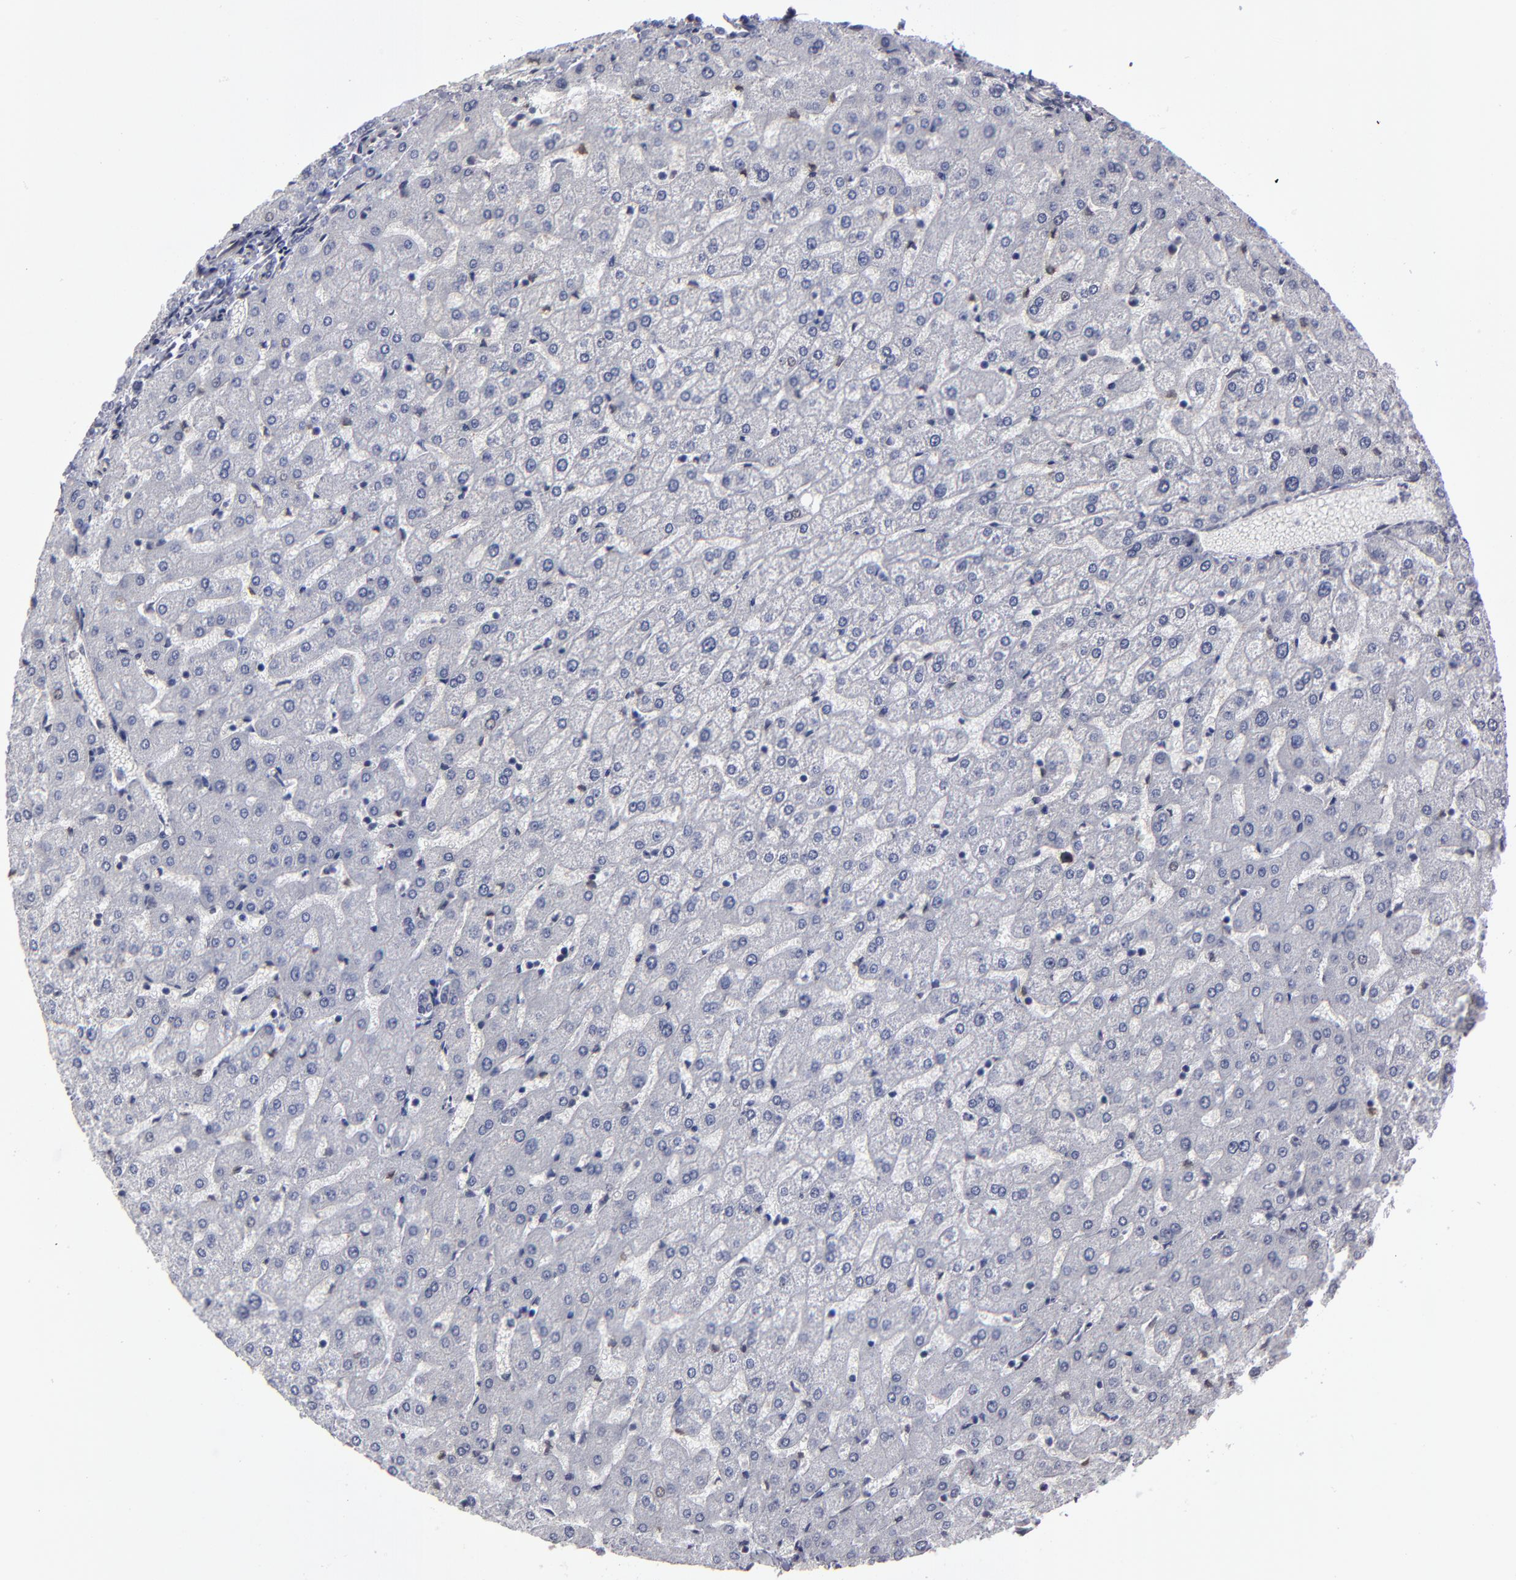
{"staining": {"intensity": "negative", "quantity": "none", "location": "none"}, "tissue": "liver", "cell_type": "Cholangiocytes", "image_type": "normal", "snomed": [{"axis": "morphology", "description": "Normal tissue, NOS"}, {"axis": "morphology", "description": "Fibrosis, NOS"}, {"axis": "topography", "description": "Liver"}], "caption": "Normal liver was stained to show a protein in brown. There is no significant positivity in cholangiocytes.", "gene": "CEP97", "patient": {"sex": "female", "age": 29}}